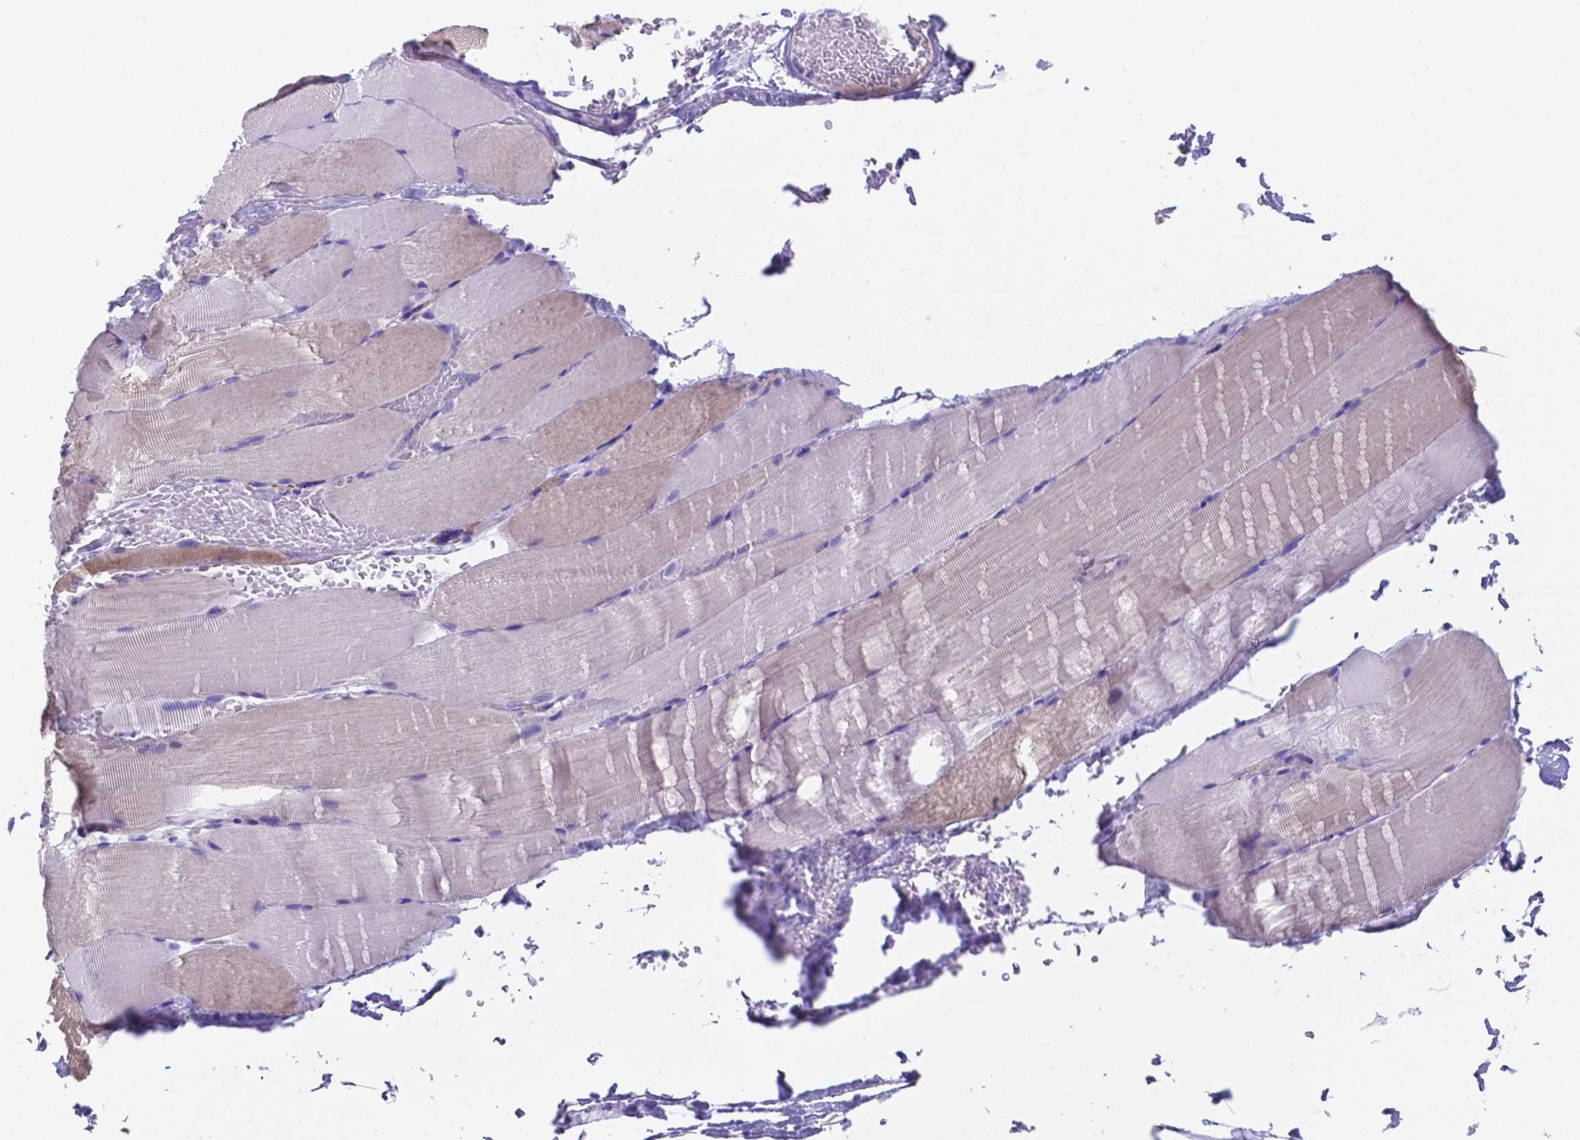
{"staining": {"intensity": "weak", "quantity": "<25%", "location": "cytoplasmic/membranous"}, "tissue": "skeletal muscle", "cell_type": "Myocytes", "image_type": "normal", "snomed": [{"axis": "morphology", "description": "Normal tissue, NOS"}, {"axis": "topography", "description": "Skeletal muscle"}], "caption": "High magnification brightfield microscopy of benign skeletal muscle stained with DAB (3,3'-diaminobenzidine) (brown) and counterstained with hematoxylin (blue): myocytes show no significant staining. (Brightfield microscopy of DAB (3,3'-diaminobenzidine) immunohistochemistry at high magnification).", "gene": "DNAAF8", "patient": {"sex": "female", "age": 37}}